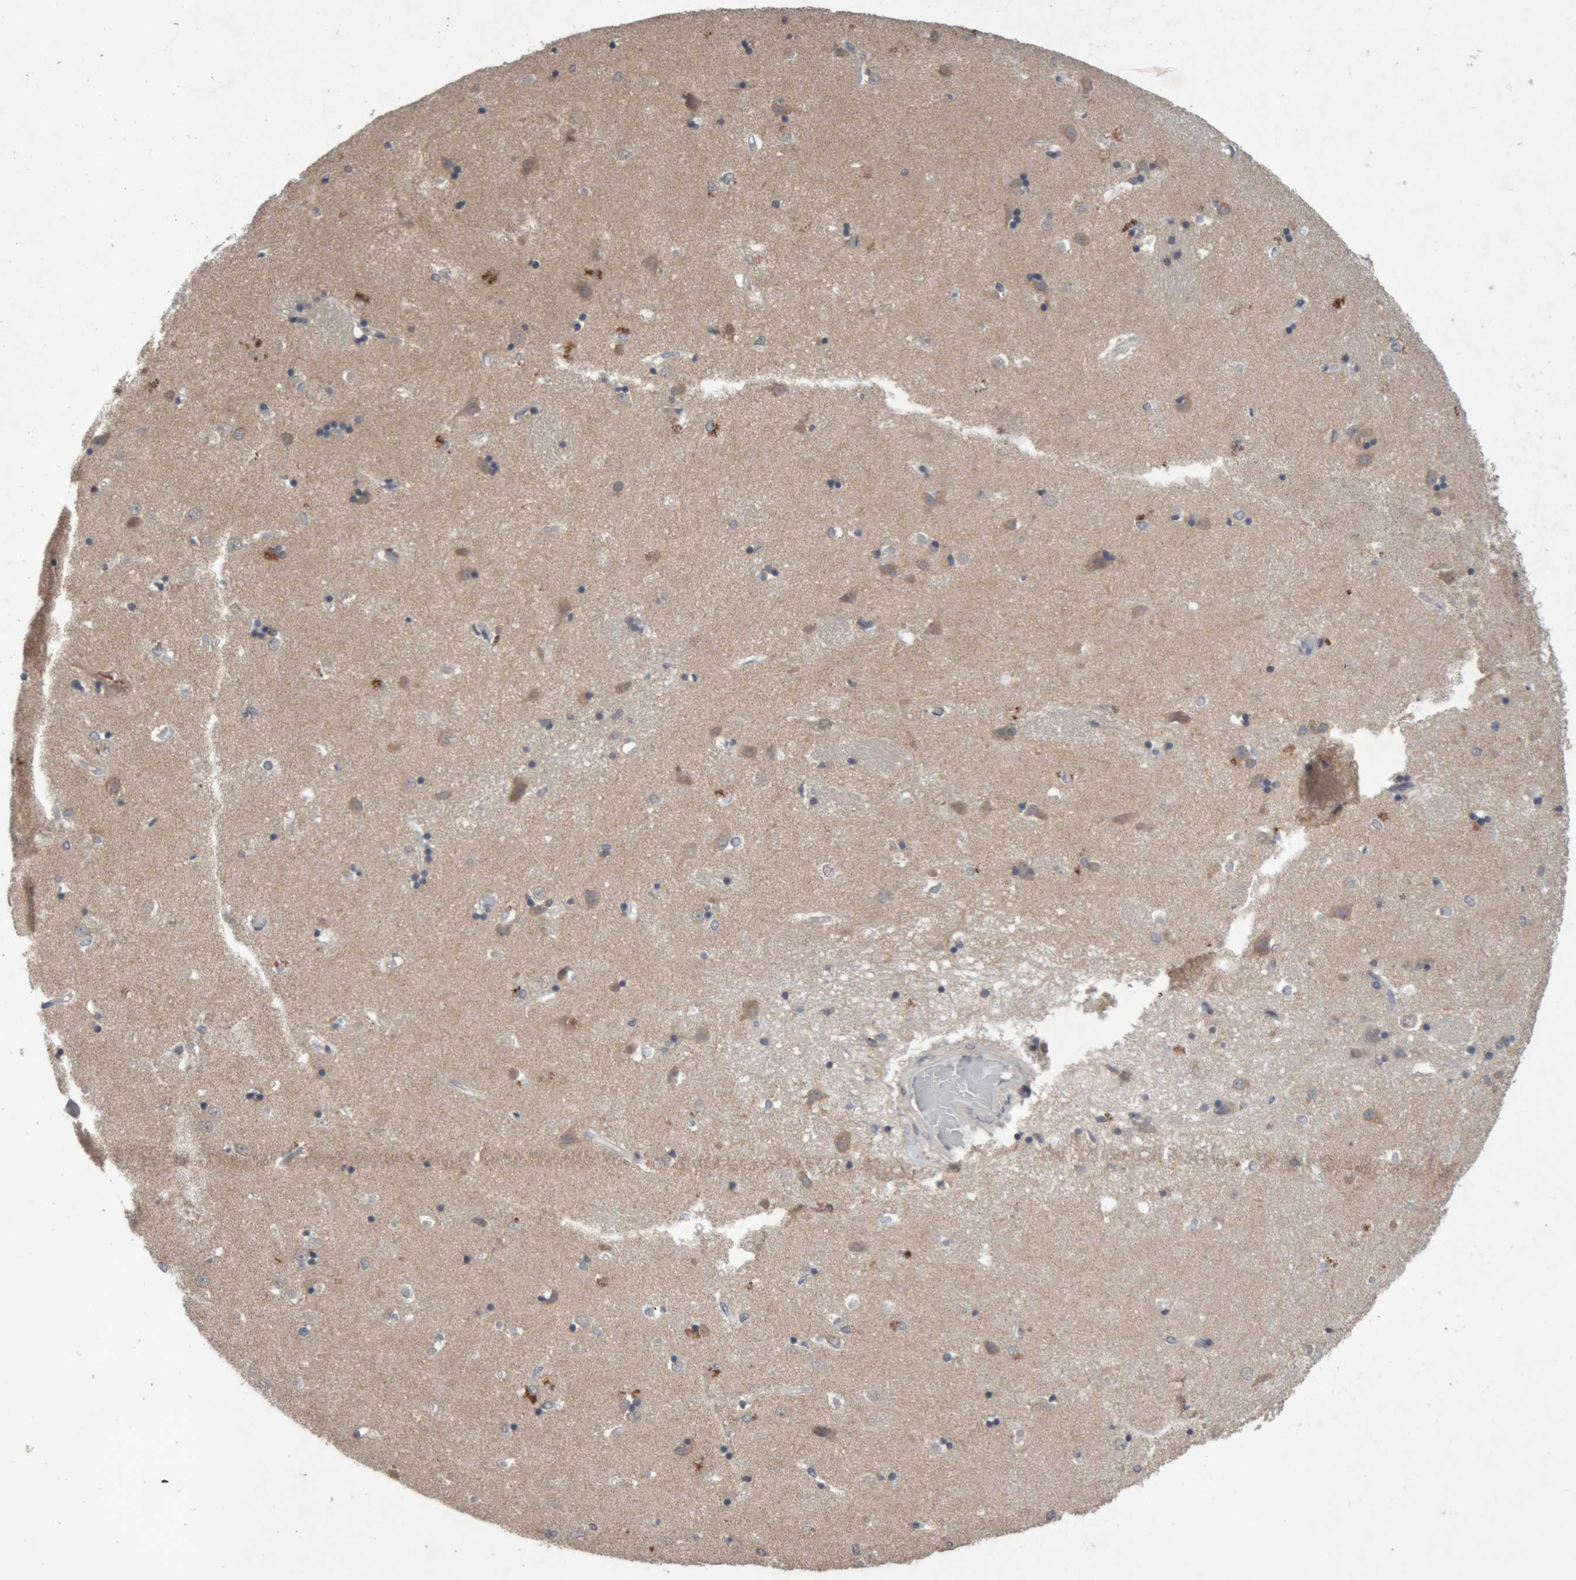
{"staining": {"intensity": "moderate", "quantity": "<25%", "location": "cytoplasmic/membranous"}, "tissue": "caudate", "cell_type": "Glial cells", "image_type": "normal", "snomed": [{"axis": "morphology", "description": "Normal tissue, NOS"}, {"axis": "topography", "description": "Lateral ventricle wall"}], "caption": "Protein analysis of unremarkable caudate reveals moderate cytoplasmic/membranous positivity in about <25% of glial cells.", "gene": "NFATC2", "patient": {"sex": "male", "age": 45}}